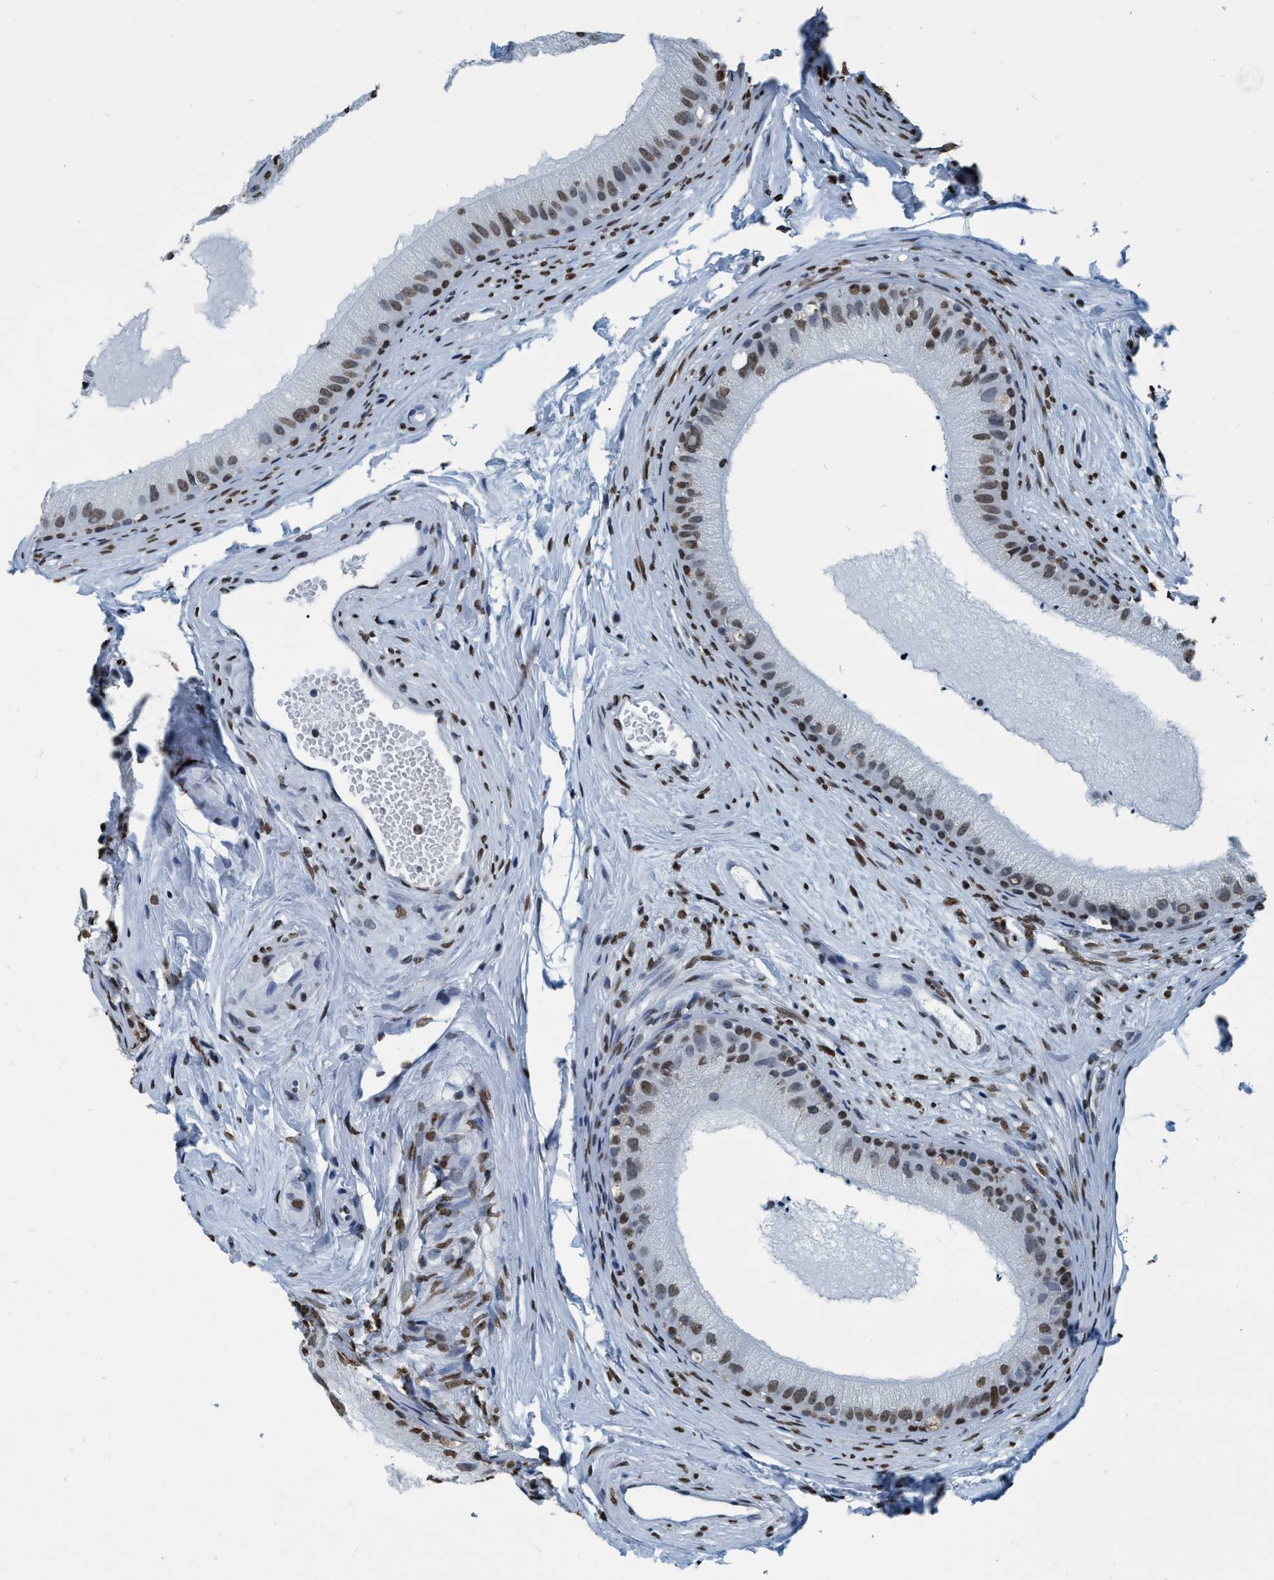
{"staining": {"intensity": "moderate", "quantity": ">75%", "location": "nuclear"}, "tissue": "epididymis", "cell_type": "Glandular cells", "image_type": "normal", "snomed": [{"axis": "morphology", "description": "Normal tissue, NOS"}, {"axis": "topography", "description": "Epididymis"}], "caption": "Protein expression analysis of benign epididymis shows moderate nuclear positivity in about >75% of glandular cells.", "gene": "CCNE2", "patient": {"sex": "male", "age": 56}}